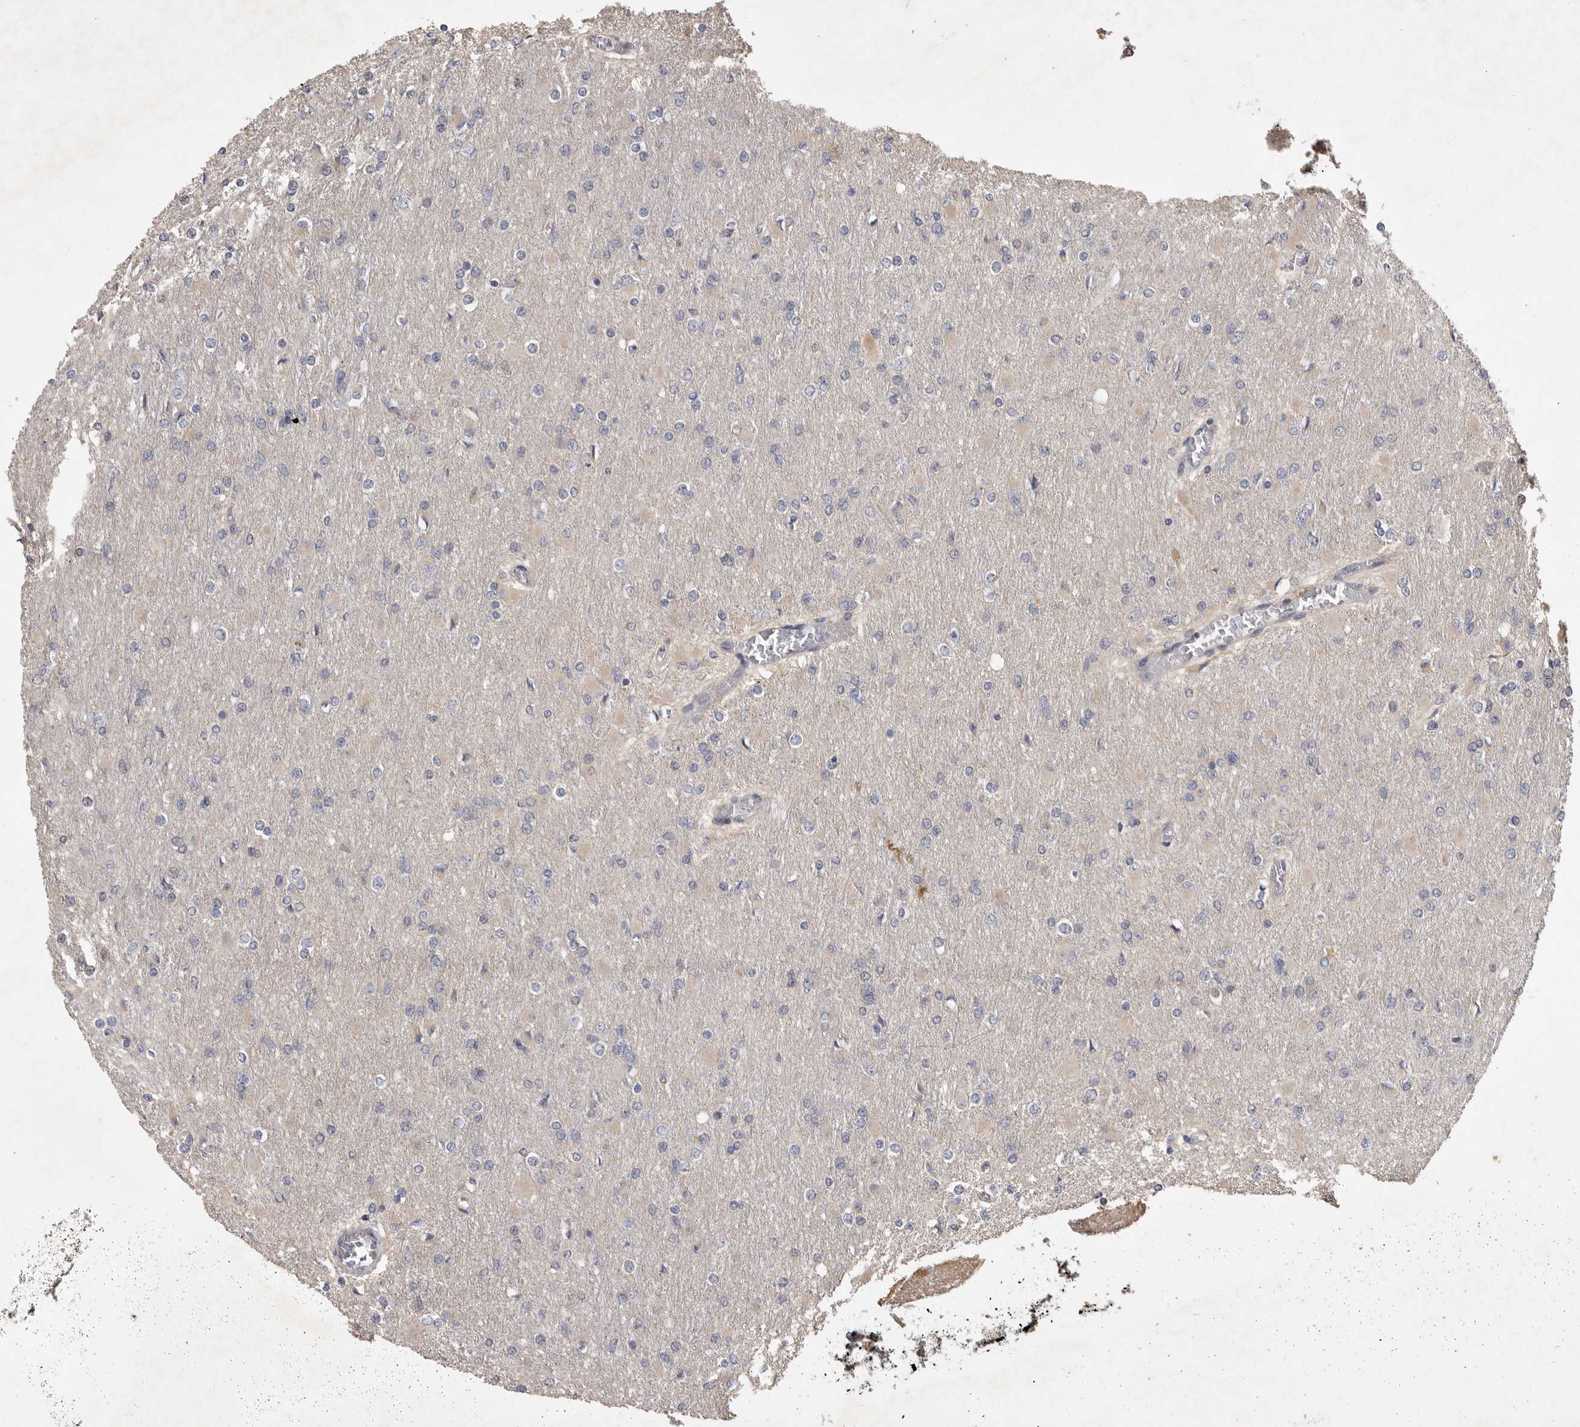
{"staining": {"intensity": "negative", "quantity": "none", "location": "none"}, "tissue": "glioma", "cell_type": "Tumor cells", "image_type": "cancer", "snomed": [{"axis": "morphology", "description": "Glioma, malignant, High grade"}, {"axis": "topography", "description": "Cerebral cortex"}], "caption": "This is an immunohistochemistry (IHC) image of human high-grade glioma (malignant). There is no positivity in tumor cells.", "gene": "EDEM3", "patient": {"sex": "female", "age": 36}}